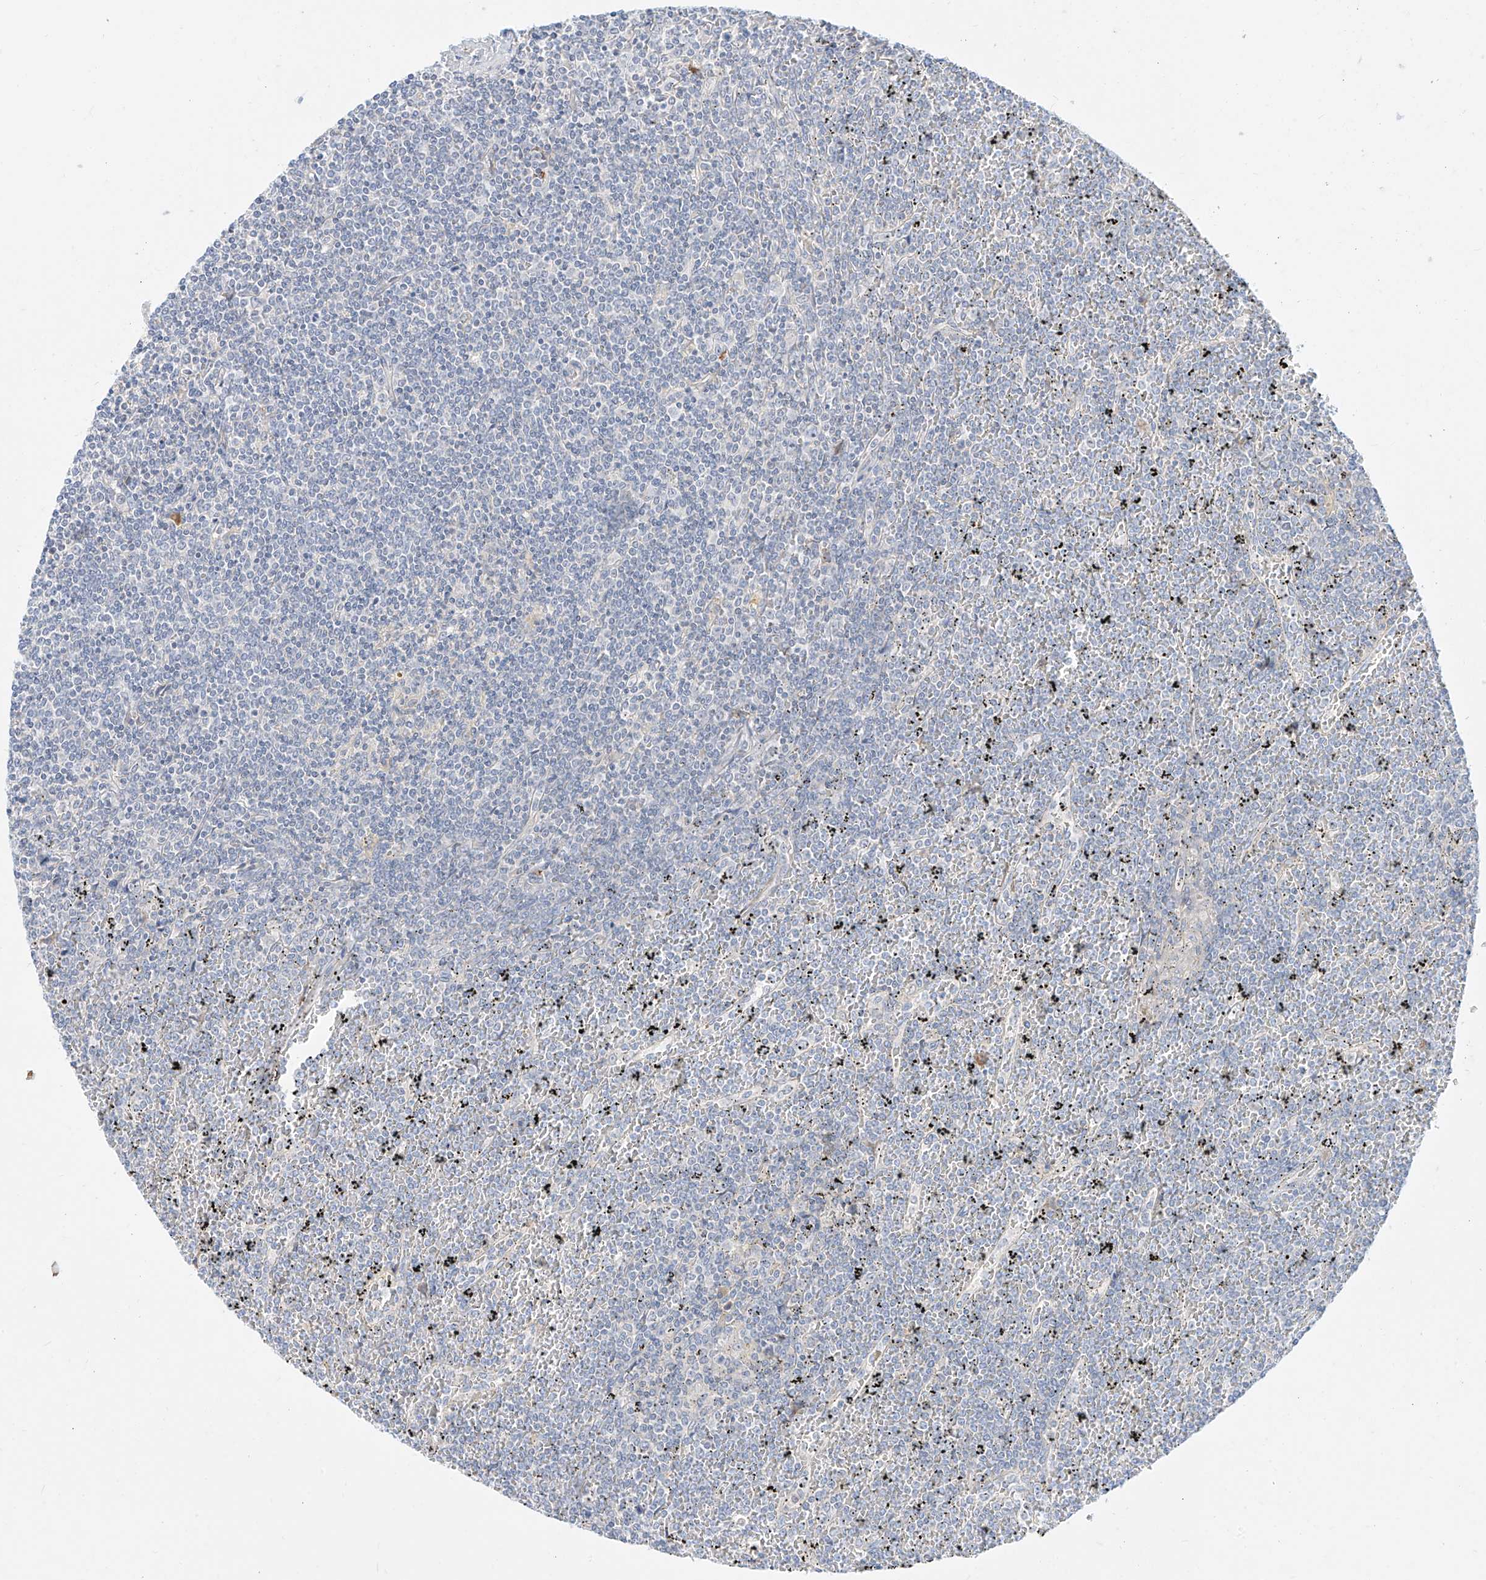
{"staining": {"intensity": "negative", "quantity": "none", "location": "none"}, "tissue": "lymphoma", "cell_type": "Tumor cells", "image_type": "cancer", "snomed": [{"axis": "morphology", "description": "Malignant lymphoma, non-Hodgkin's type, Low grade"}, {"axis": "topography", "description": "Spleen"}], "caption": "Immunohistochemical staining of lymphoma reveals no significant staining in tumor cells.", "gene": "SYTL3", "patient": {"sex": "female", "age": 19}}